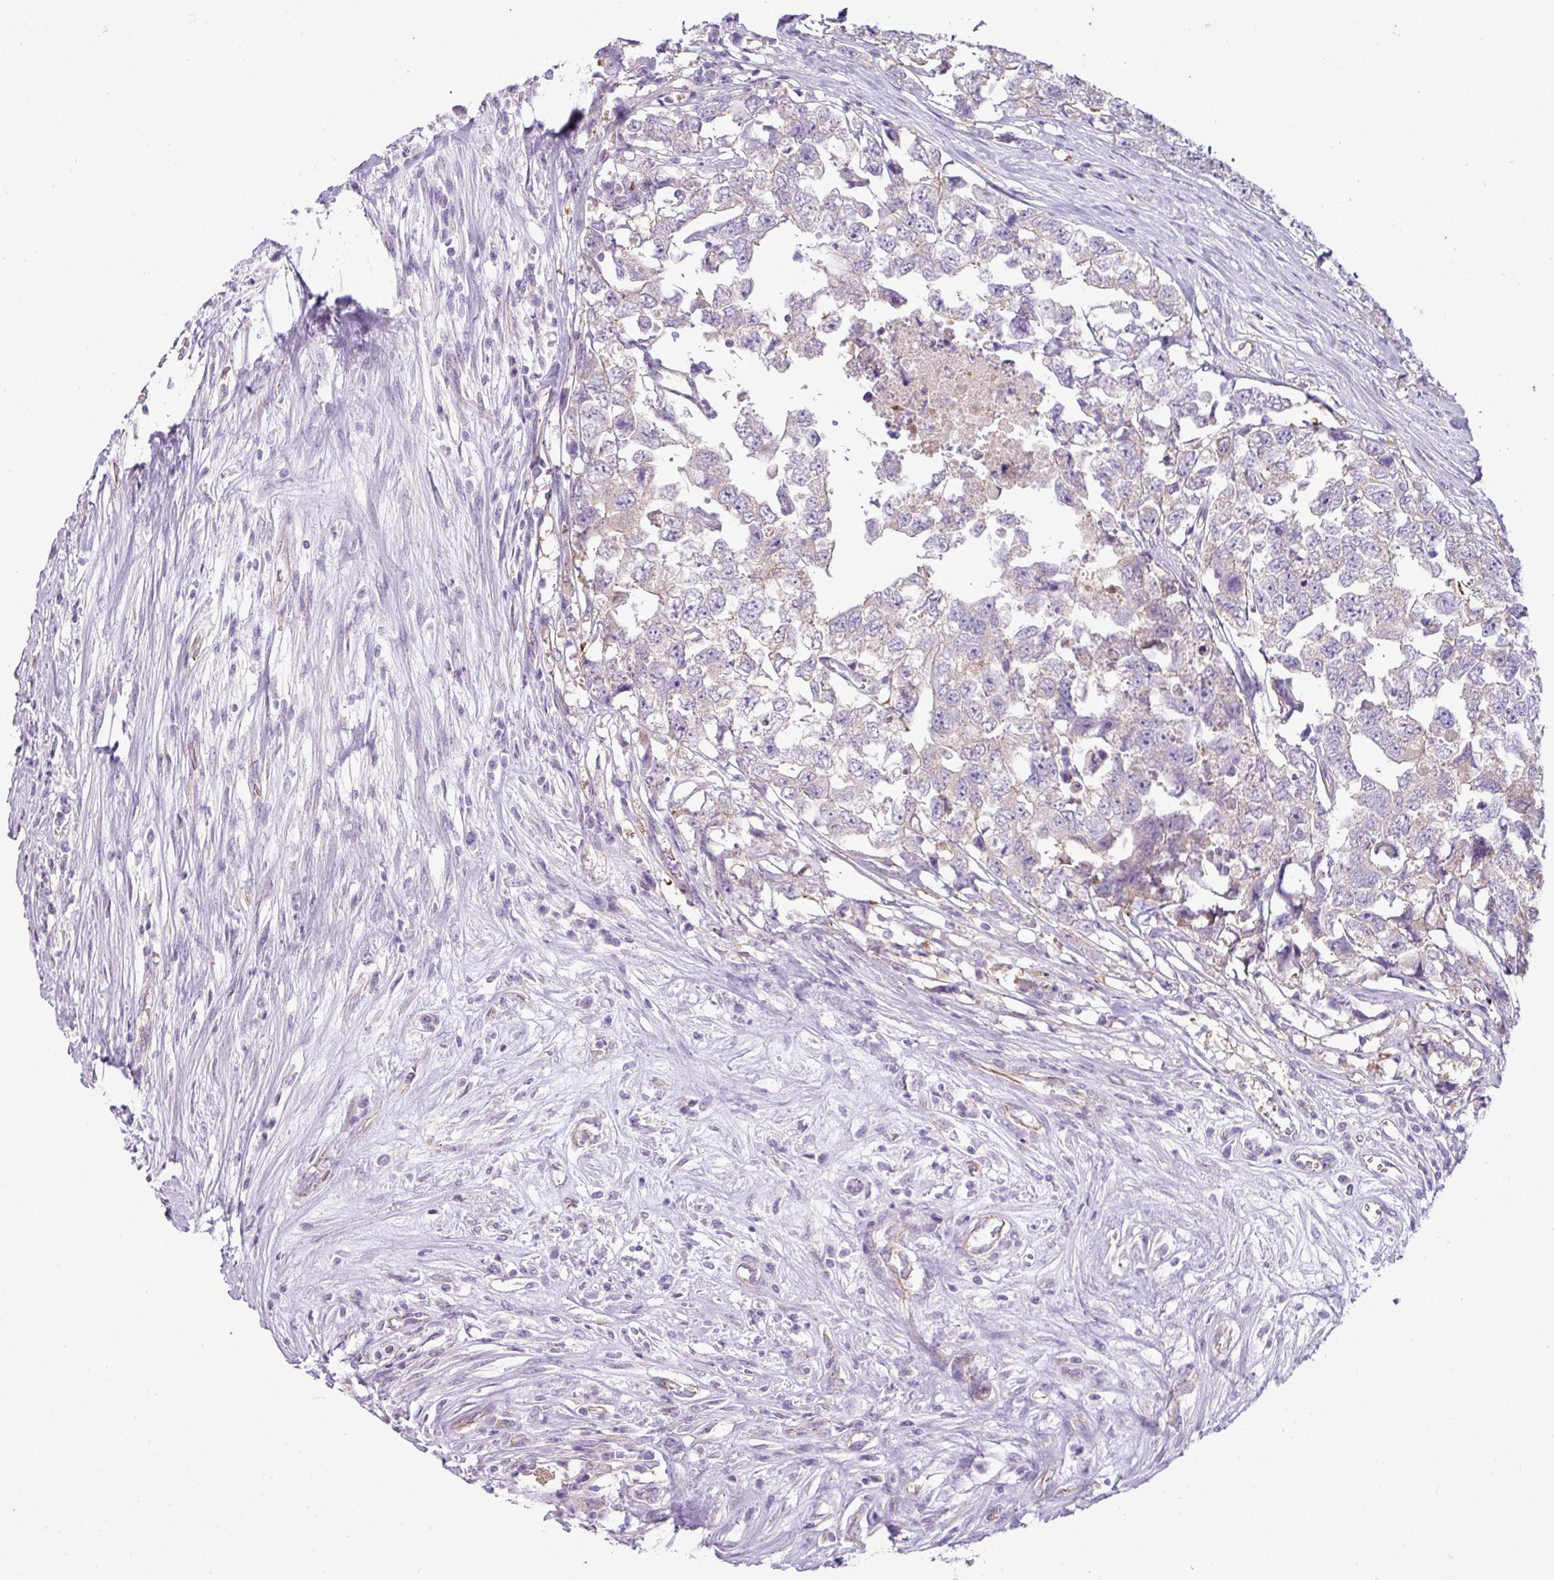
{"staining": {"intensity": "weak", "quantity": "<25%", "location": "cytoplasmic/membranous"}, "tissue": "testis cancer", "cell_type": "Tumor cells", "image_type": "cancer", "snomed": [{"axis": "morphology", "description": "Carcinoma, Embryonal, NOS"}, {"axis": "topography", "description": "Testis"}], "caption": "Immunohistochemistry (IHC) micrograph of neoplastic tissue: testis embryonal carcinoma stained with DAB (3,3'-diaminobenzidine) shows no significant protein expression in tumor cells. (DAB (3,3'-diaminobenzidine) IHC visualized using brightfield microscopy, high magnification).", "gene": "CAMK2B", "patient": {"sex": "male", "age": 22}}